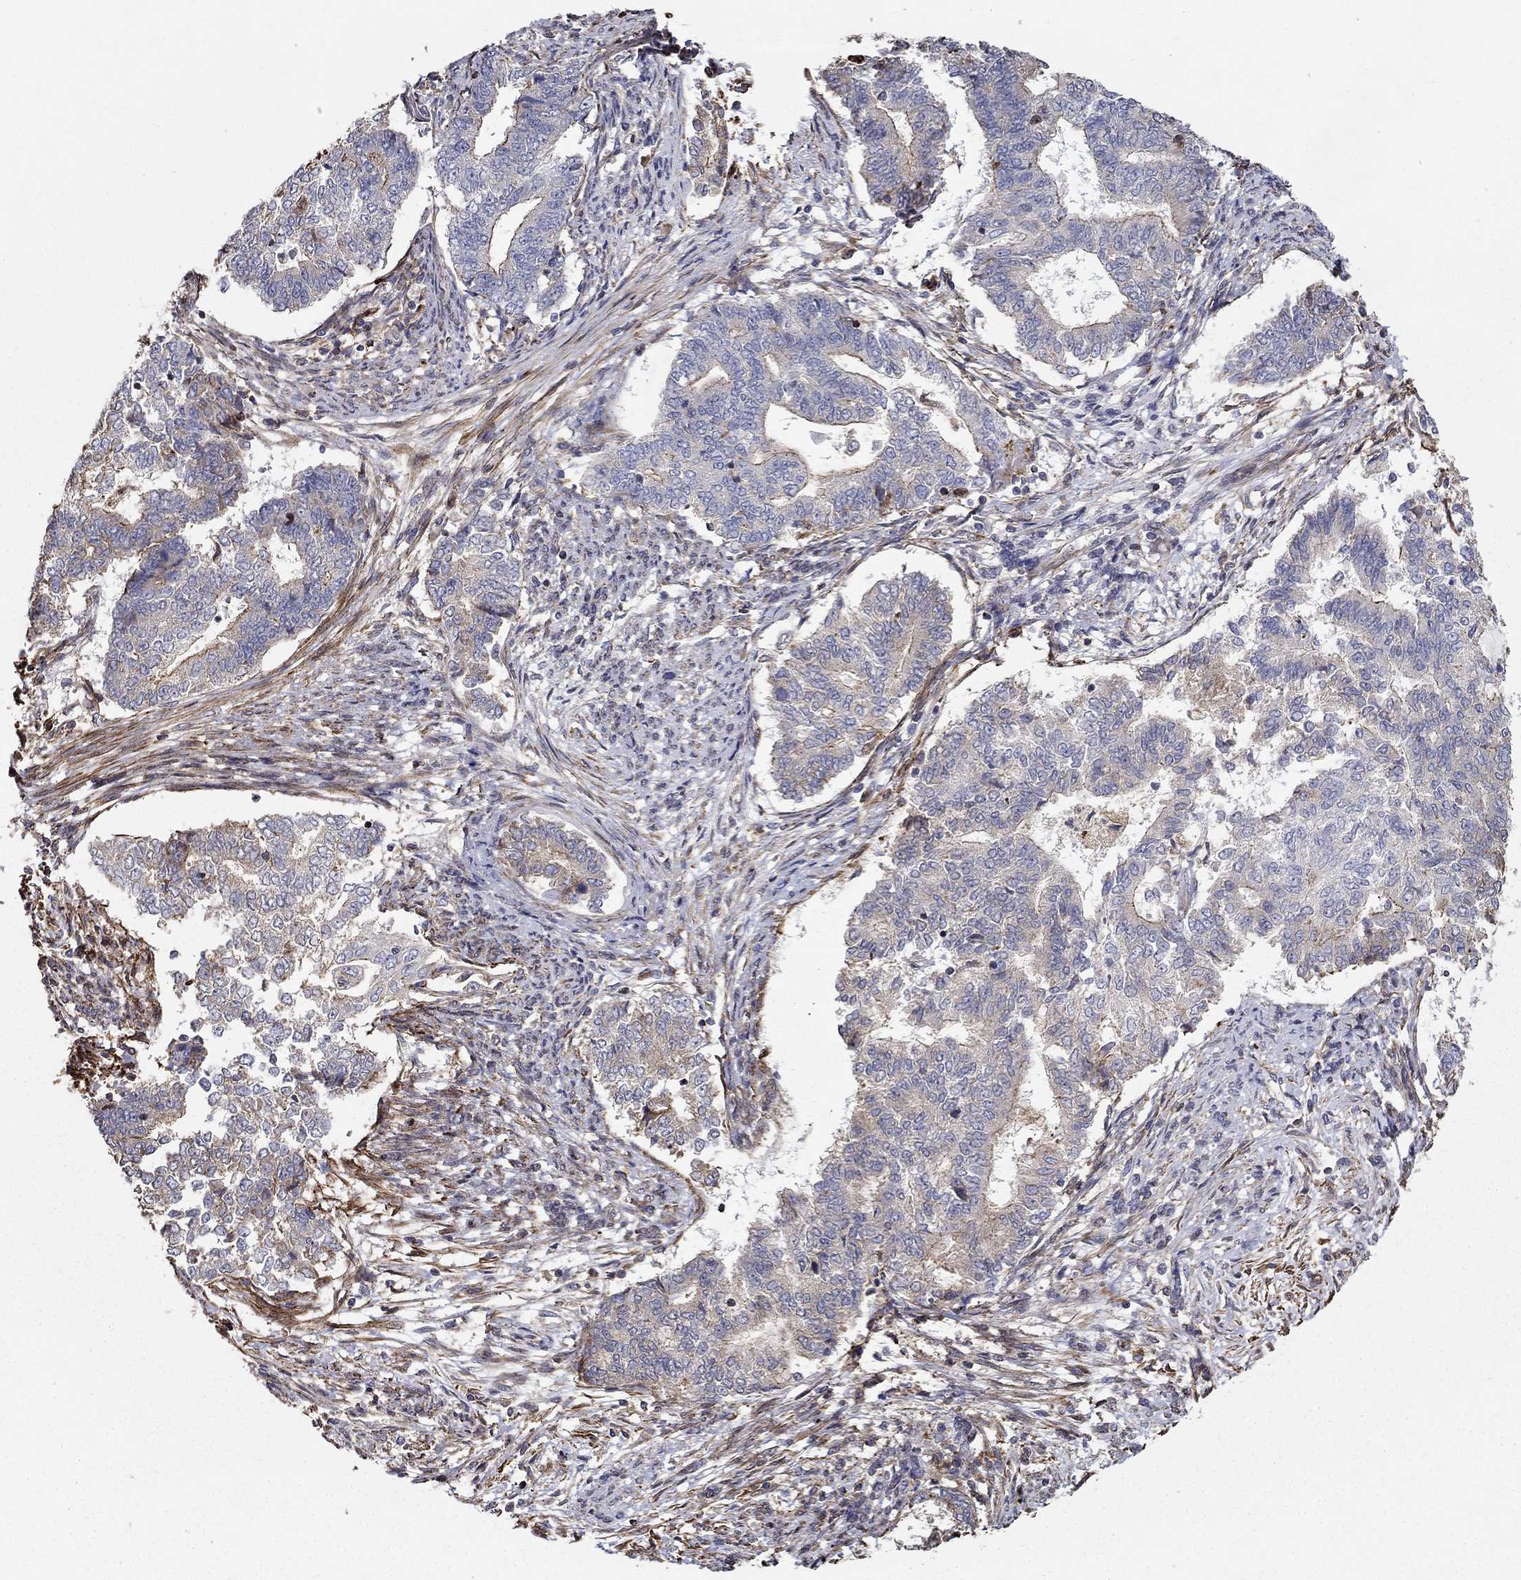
{"staining": {"intensity": "moderate", "quantity": "<25%", "location": "cytoplasmic/membranous"}, "tissue": "endometrial cancer", "cell_type": "Tumor cells", "image_type": "cancer", "snomed": [{"axis": "morphology", "description": "Adenocarcinoma, NOS"}, {"axis": "topography", "description": "Endometrium"}], "caption": "Immunohistochemical staining of endometrial adenocarcinoma exhibits low levels of moderate cytoplasmic/membranous positivity in approximately <25% of tumor cells.", "gene": "NPHP1", "patient": {"sex": "female", "age": 65}}